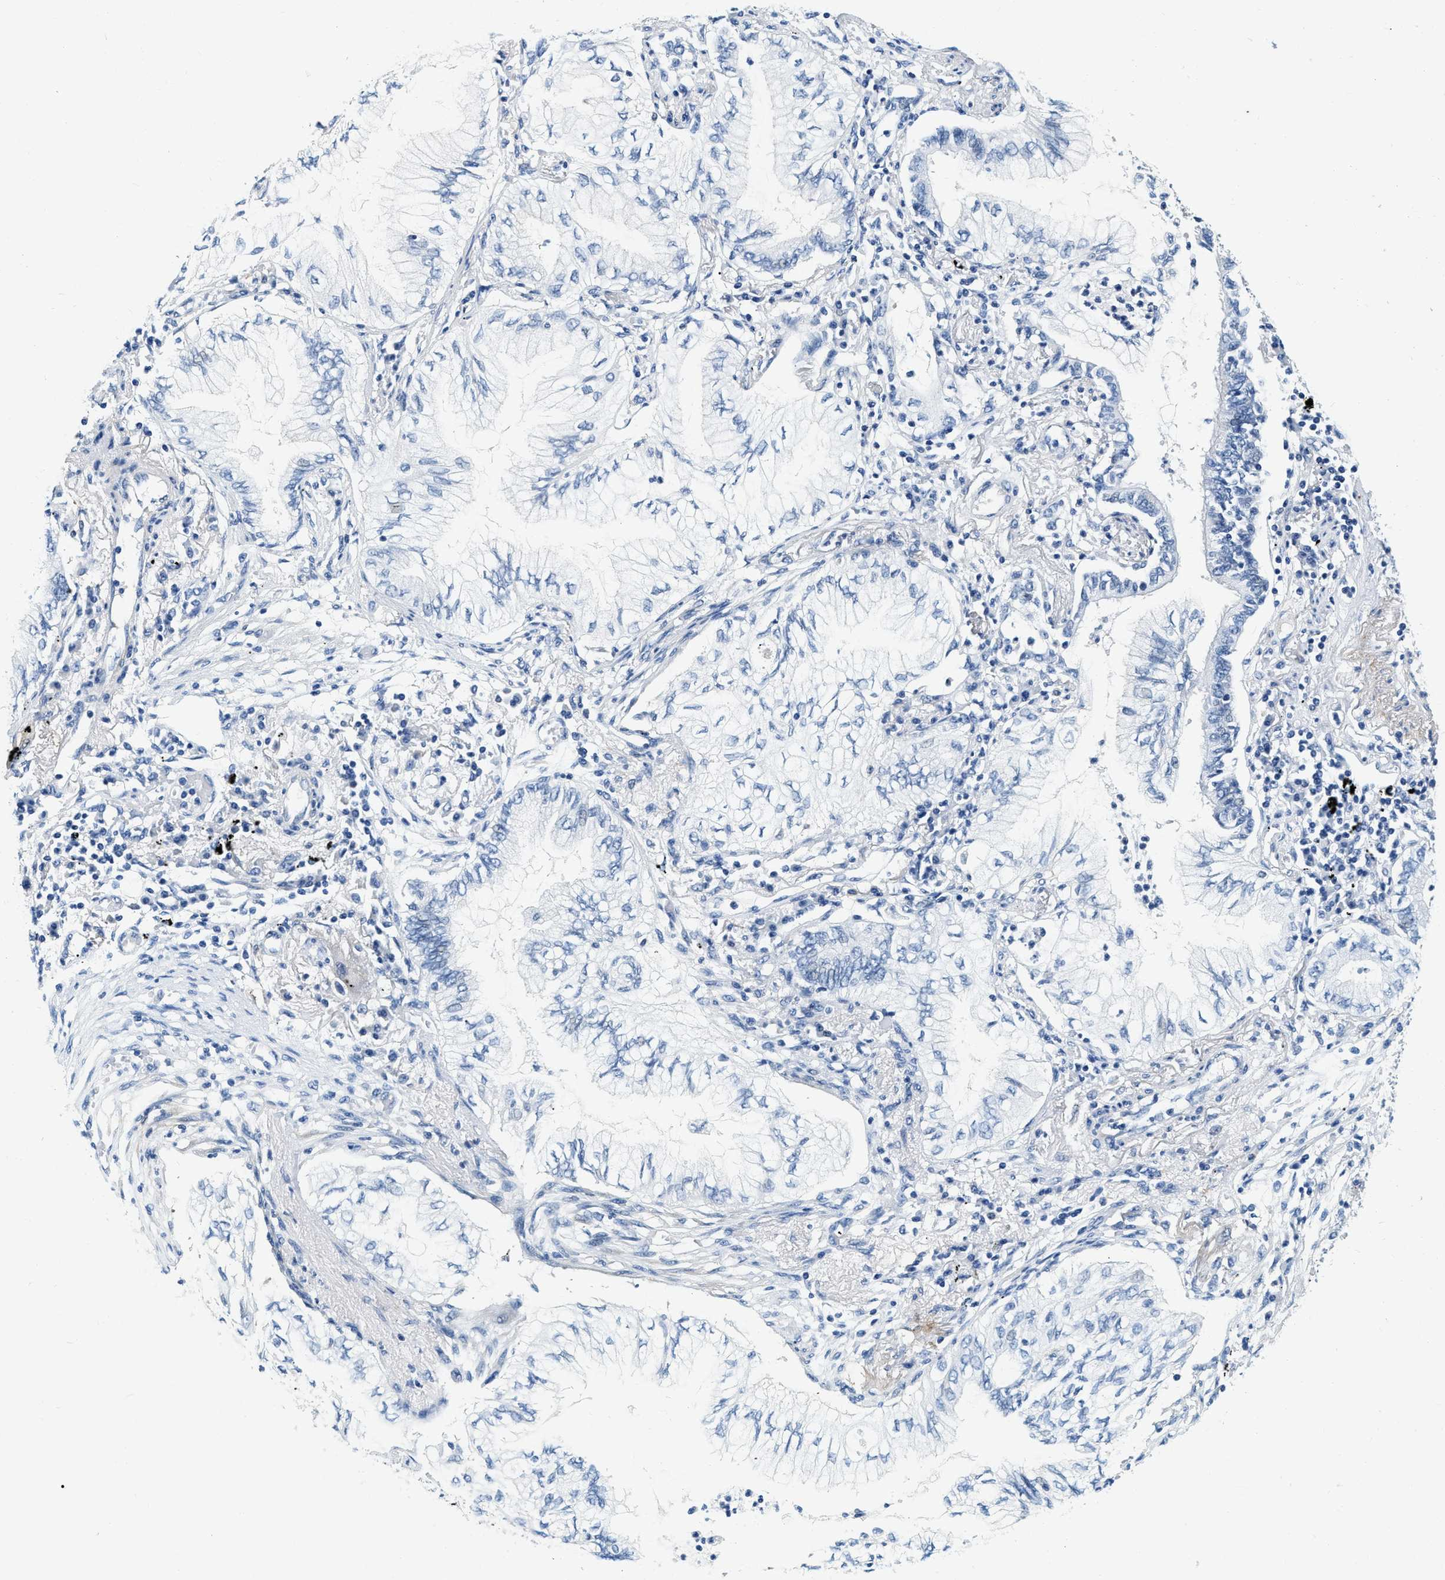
{"staining": {"intensity": "negative", "quantity": "none", "location": "none"}, "tissue": "lung cancer", "cell_type": "Tumor cells", "image_type": "cancer", "snomed": [{"axis": "morphology", "description": "Normal tissue, NOS"}, {"axis": "morphology", "description": "Adenocarcinoma, NOS"}, {"axis": "topography", "description": "Bronchus"}, {"axis": "topography", "description": "Lung"}], "caption": "The micrograph demonstrates no significant staining in tumor cells of lung cancer.", "gene": "EIF2AK2", "patient": {"sex": "female", "age": 70}}